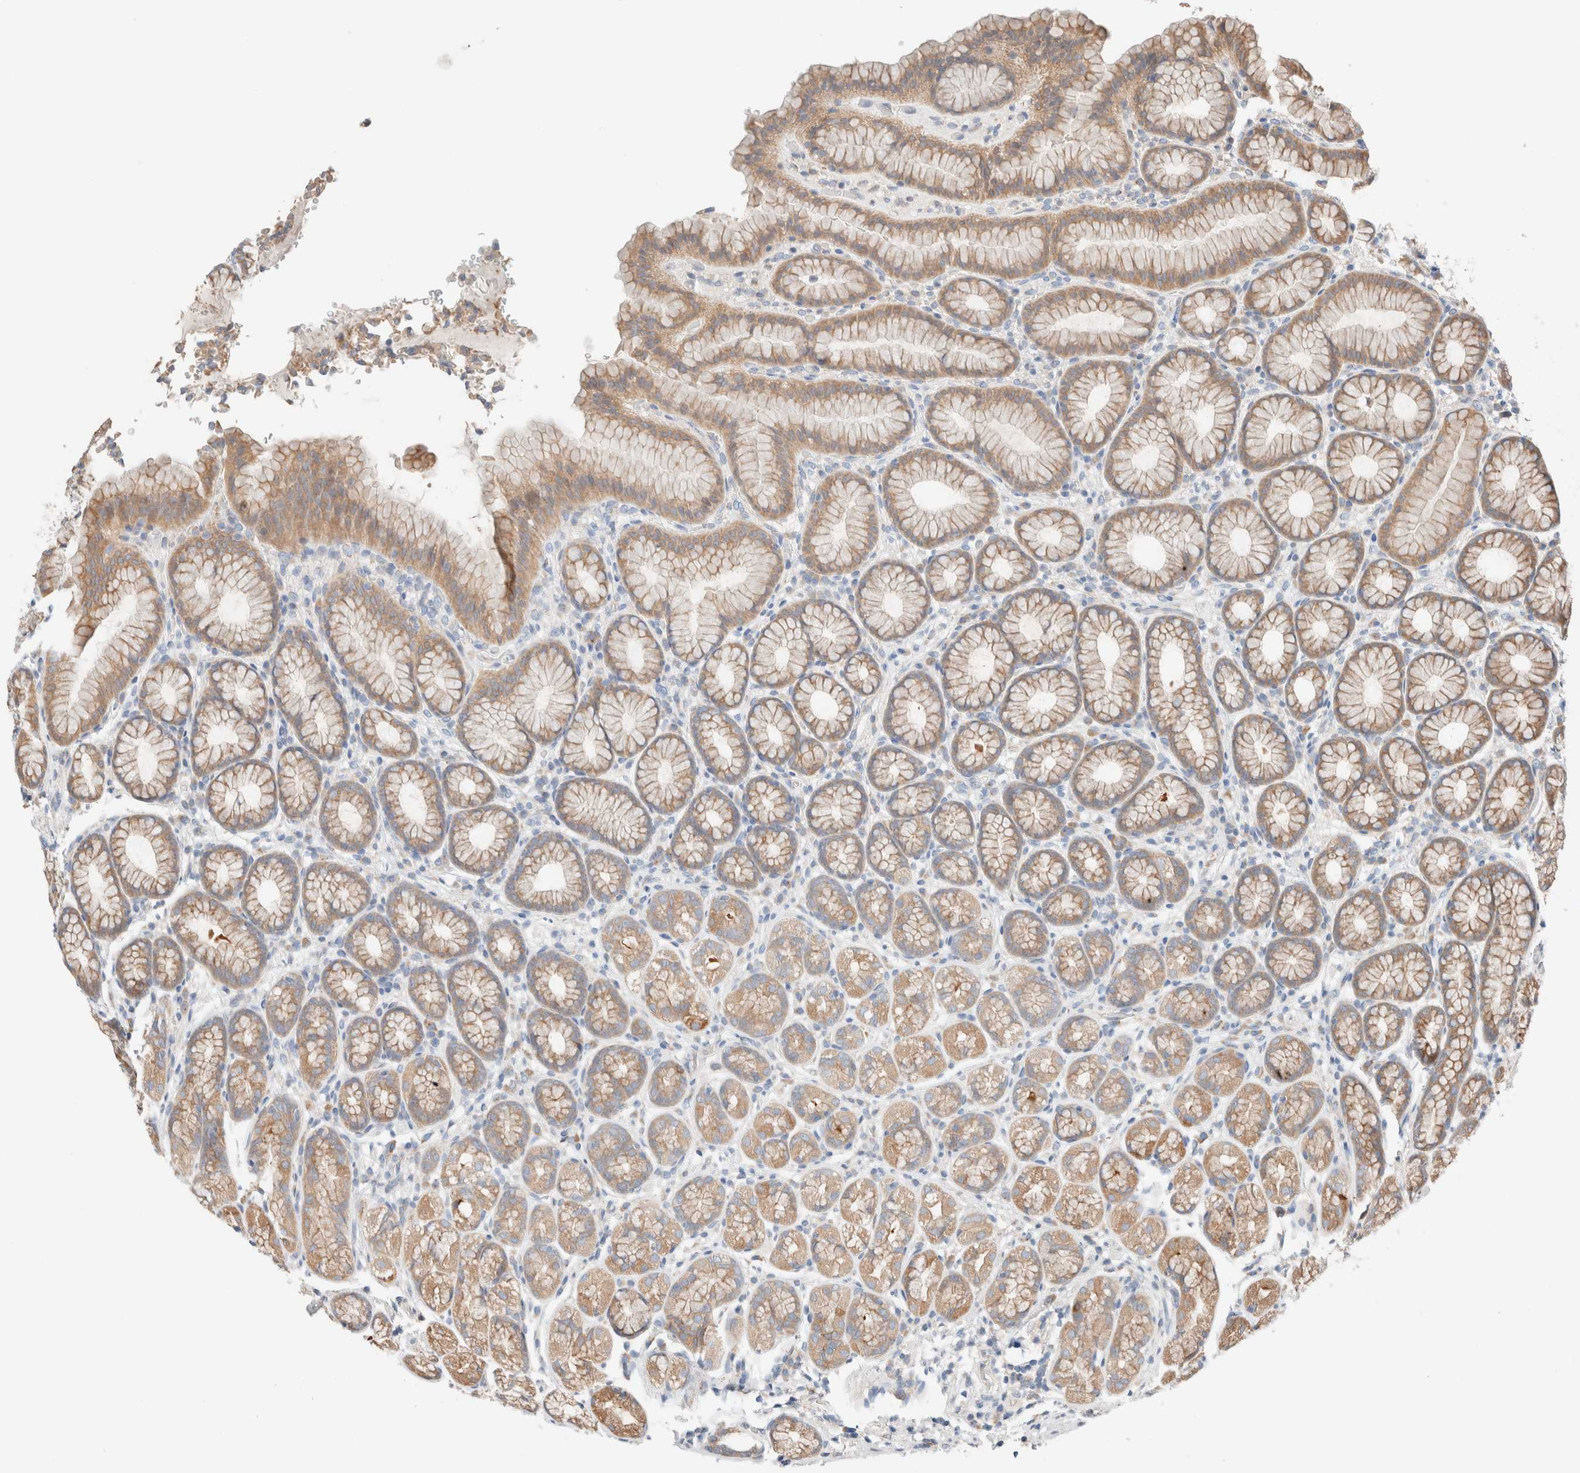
{"staining": {"intensity": "moderate", "quantity": ">75%", "location": "cytoplasmic/membranous"}, "tissue": "stomach", "cell_type": "Glandular cells", "image_type": "normal", "snomed": [{"axis": "morphology", "description": "Normal tissue, NOS"}, {"axis": "topography", "description": "Stomach"}], "caption": "Immunohistochemistry (IHC) micrograph of unremarkable stomach: stomach stained using immunohistochemistry reveals medium levels of moderate protein expression localized specifically in the cytoplasmic/membranous of glandular cells, appearing as a cytoplasmic/membranous brown color.", "gene": "PCM1", "patient": {"sex": "male", "age": 42}}